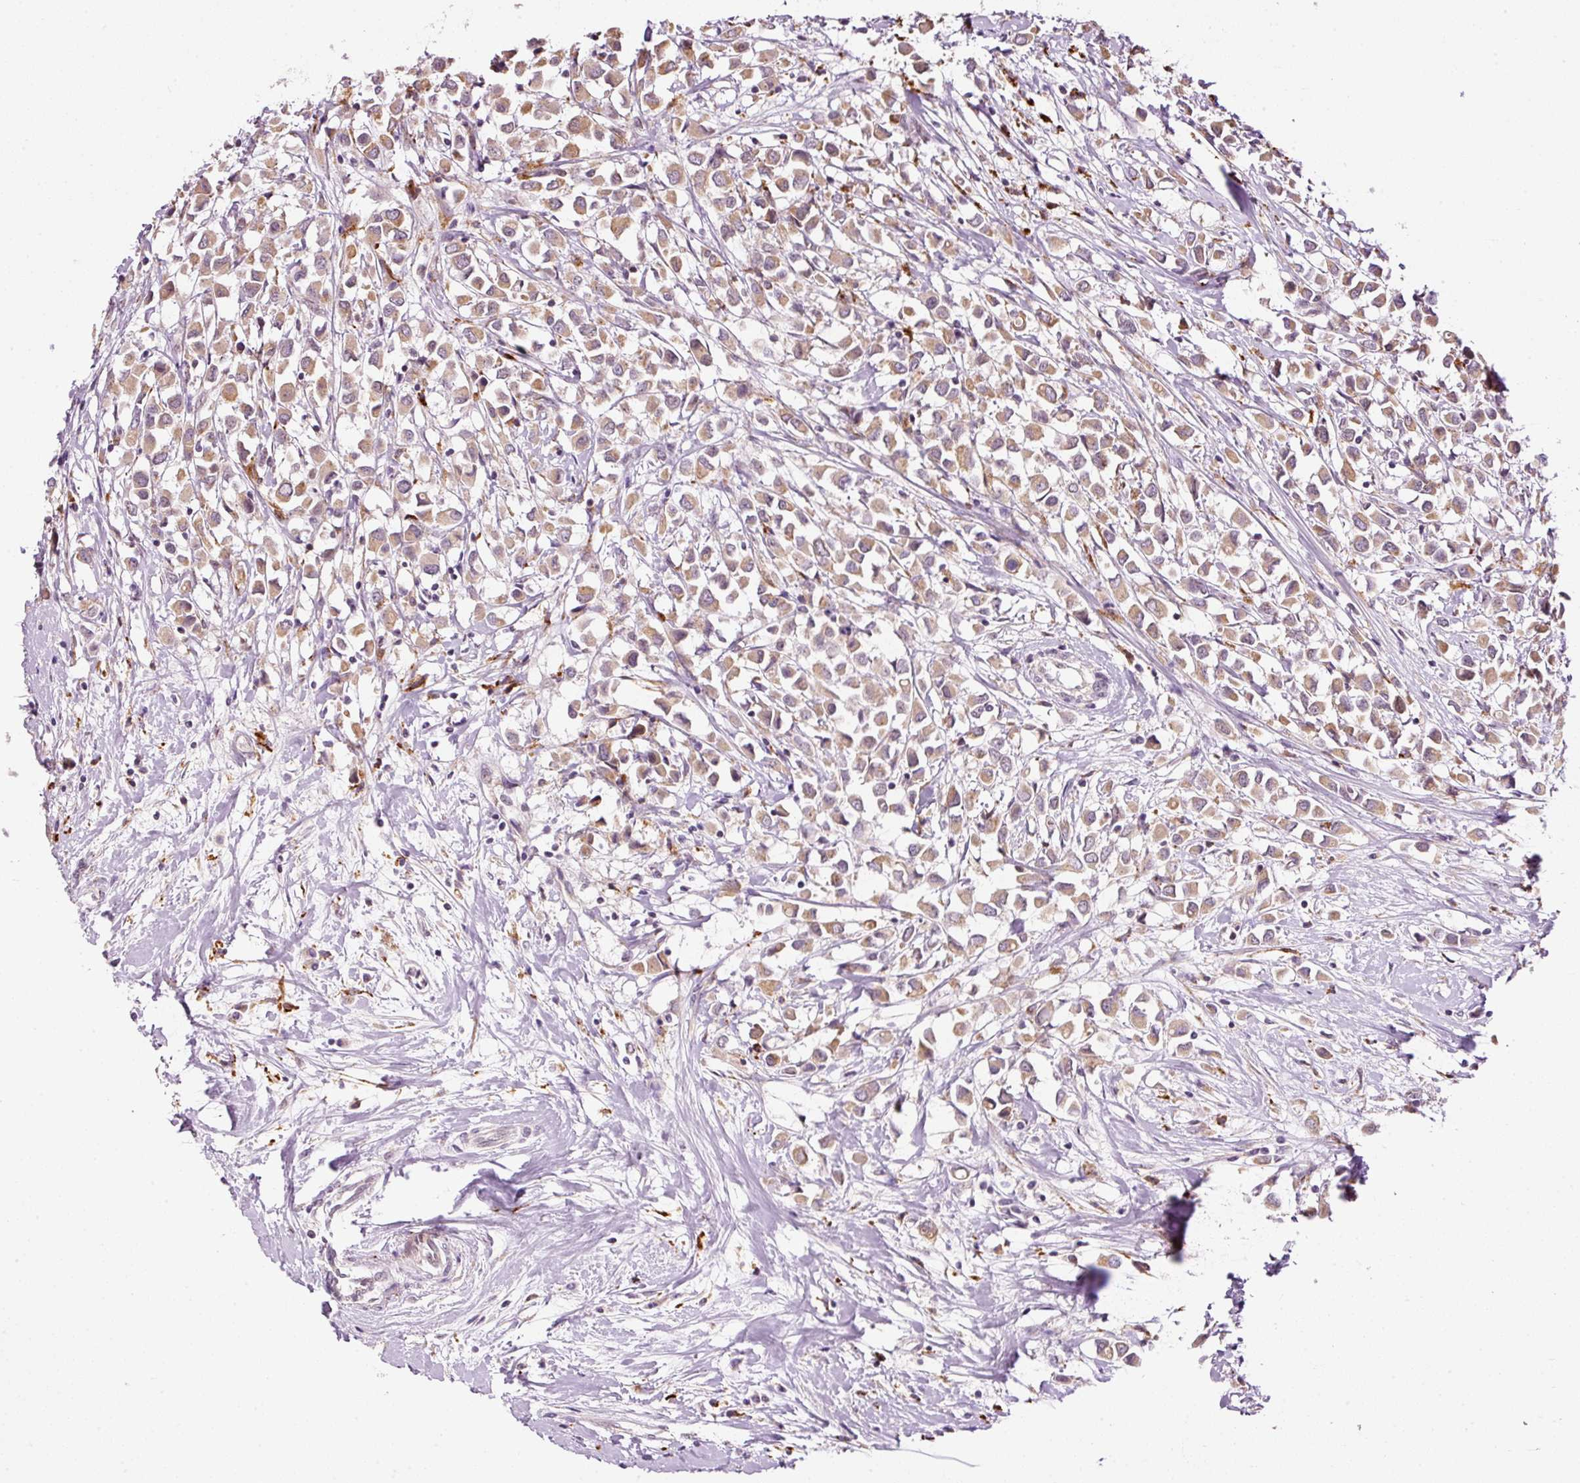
{"staining": {"intensity": "weak", "quantity": ">75%", "location": "cytoplasmic/membranous"}, "tissue": "breast cancer", "cell_type": "Tumor cells", "image_type": "cancer", "snomed": [{"axis": "morphology", "description": "Duct carcinoma"}, {"axis": "topography", "description": "Breast"}], "caption": "This histopathology image exhibits IHC staining of breast infiltrating ductal carcinoma, with low weak cytoplasmic/membranous expression in about >75% of tumor cells.", "gene": "ZNF639", "patient": {"sex": "female", "age": 61}}